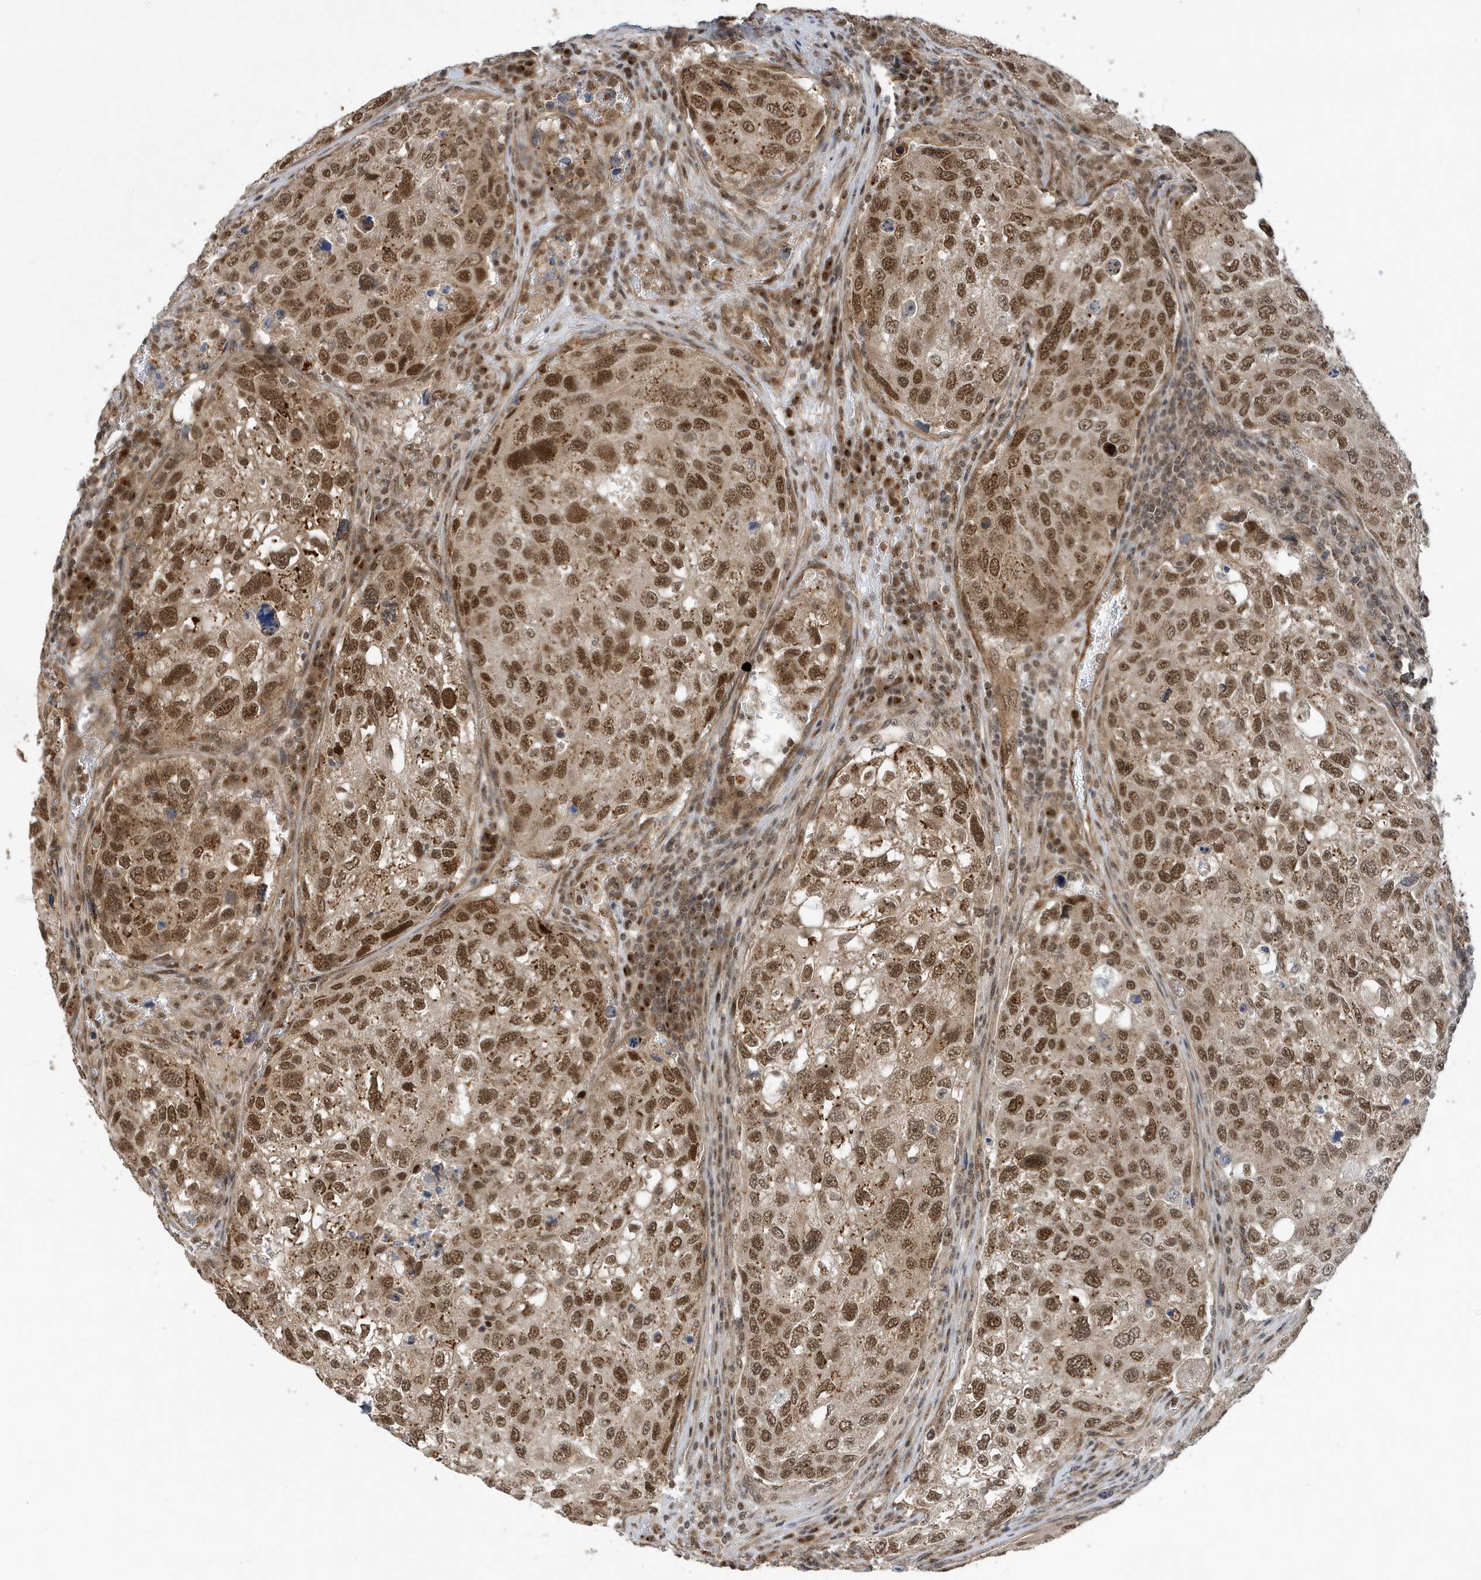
{"staining": {"intensity": "strong", "quantity": ">75%", "location": "nuclear"}, "tissue": "urothelial cancer", "cell_type": "Tumor cells", "image_type": "cancer", "snomed": [{"axis": "morphology", "description": "Urothelial carcinoma, High grade"}, {"axis": "topography", "description": "Lymph node"}, {"axis": "topography", "description": "Urinary bladder"}], "caption": "Protein analysis of urothelial cancer tissue exhibits strong nuclear positivity in approximately >75% of tumor cells.", "gene": "MAST3", "patient": {"sex": "male", "age": 51}}